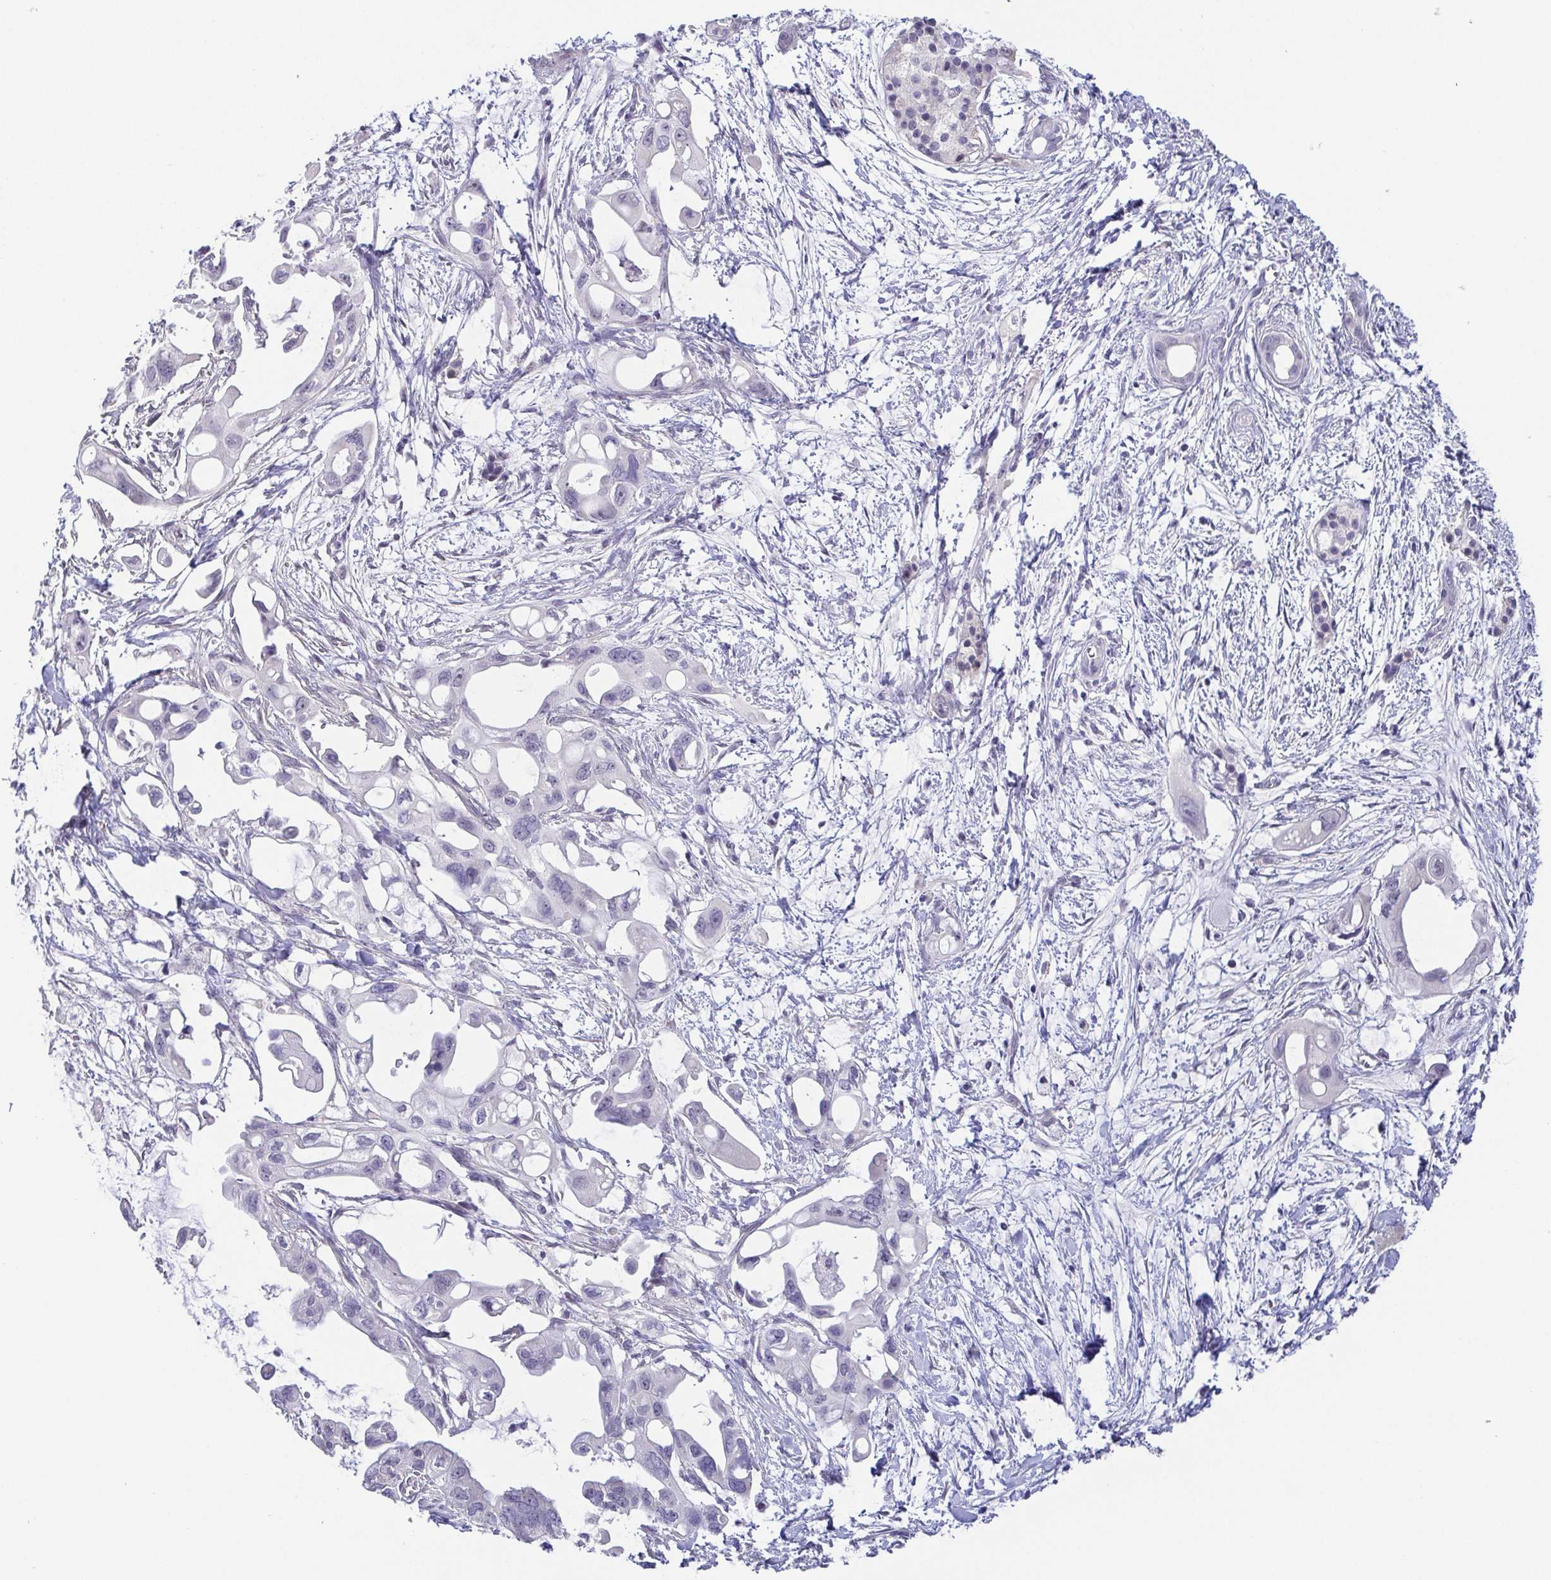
{"staining": {"intensity": "negative", "quantity": "none", "location": "none"}, "tissue": "pancreatic cancer", "cell_type": "Tumor cells", "image_type": "cancer", "snomed": [{"axis": "morphology", "description": "Adenocarcinoma, NOS"}, {"axis": "topography", "description": "Pancreas"}], "caption": "Immunohistochemistry (IHC) histopathology image of neoplastic tissue: human pancreatic adenocarcinoma stained with DAB exhibits no significant protein expression in tumor cells.", "gene": "NEFH", "patient": {"sex": "male", "age": 61}}